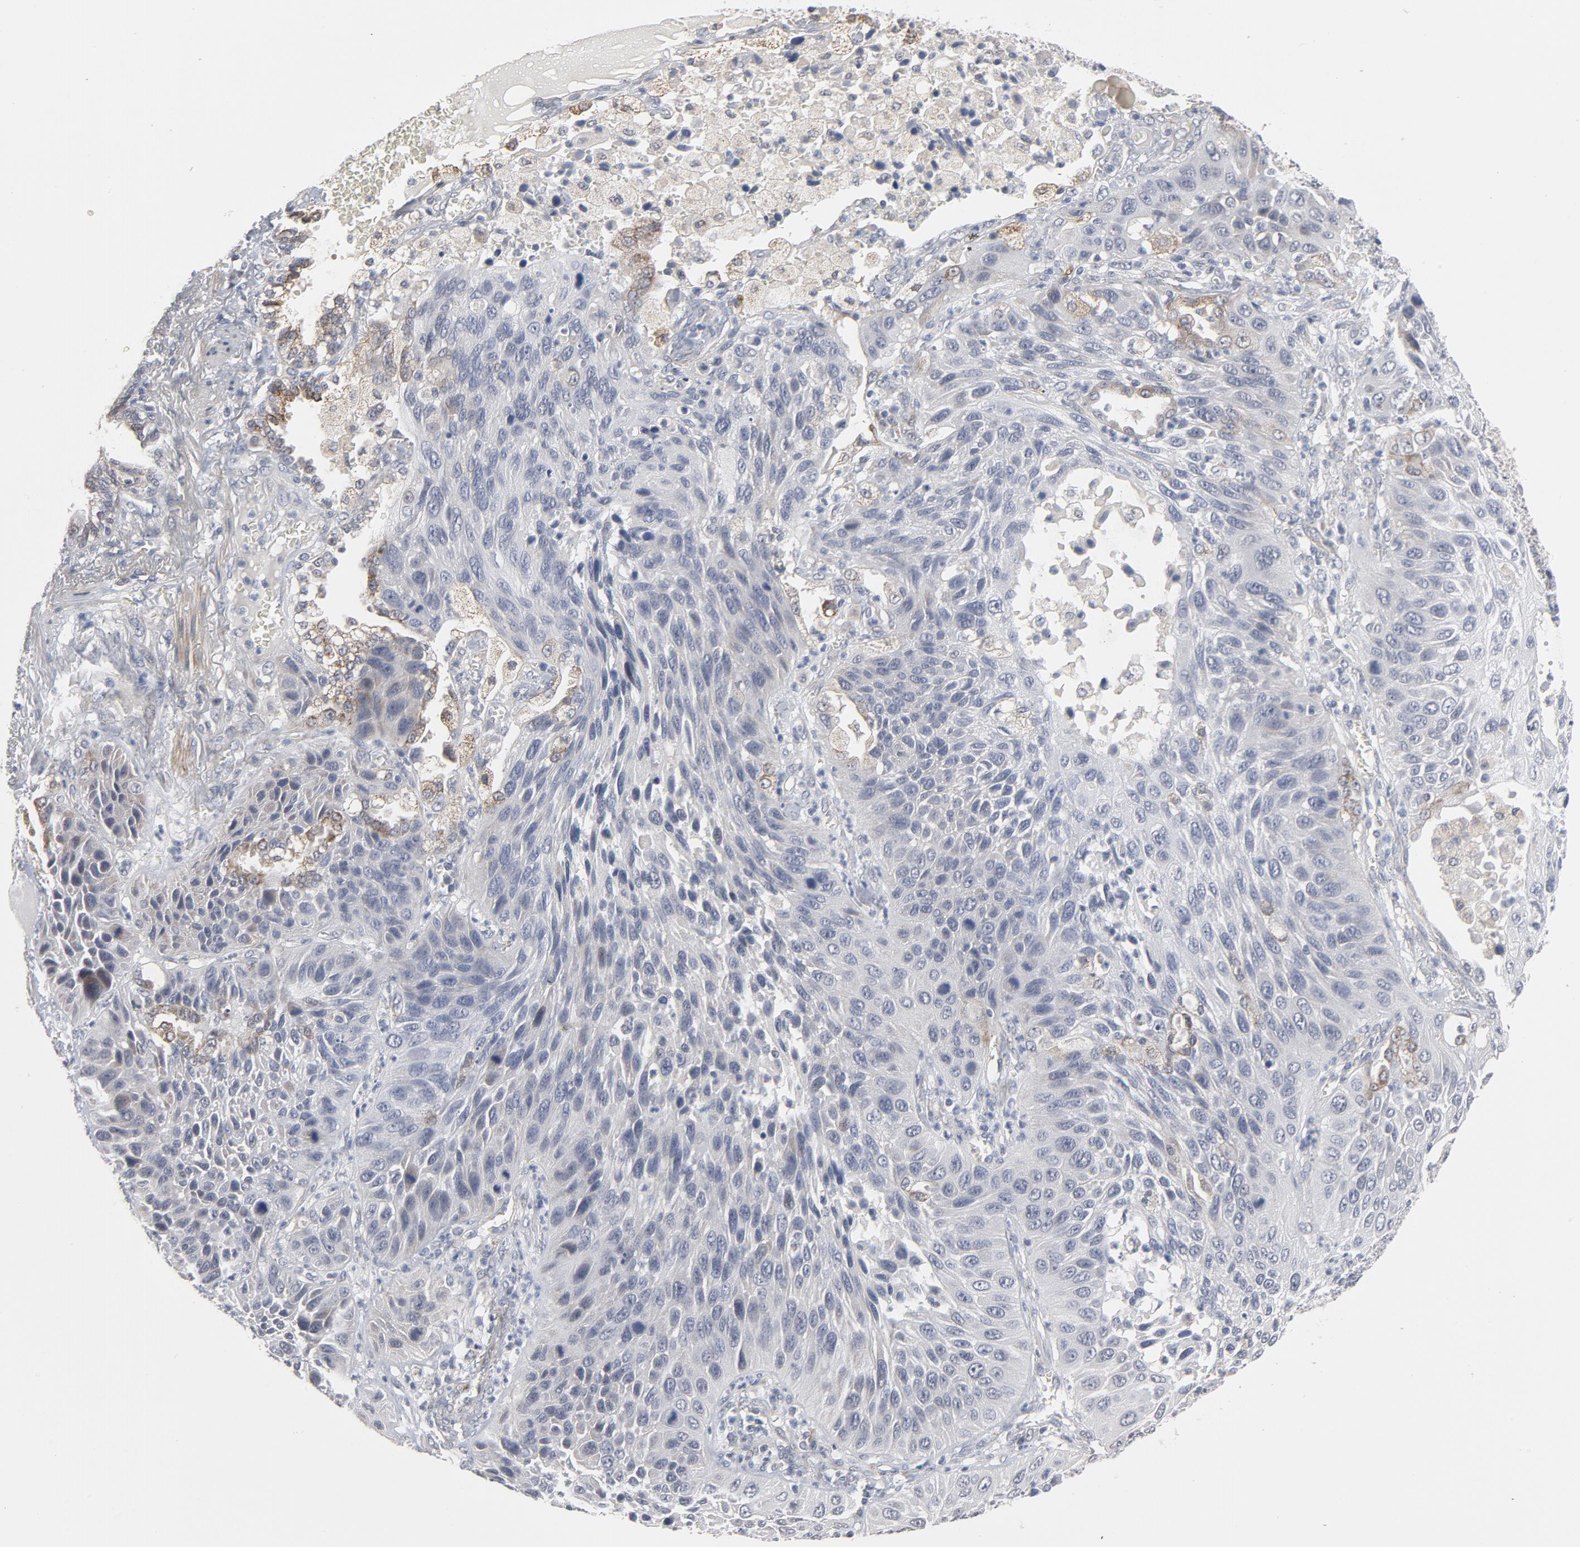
{"staining": {"intensity": "negative", "quantity": "none", "location": "none"}, "tissue": "lung cancer", "cell_type": "Tumor cells", "image_type": "cancer", "snomed": [{"axis": "morphology", "description": "Squamous cell carcinoma, NOS"}, {"axis": "topography", "description": "Lung"}], "caption": "The image demonstrates no significant expression in tumor cells of lung squamous cell carcinoma.", "gene": "PPP1R1B", "patient": {"sex": "female", "age": 76}}